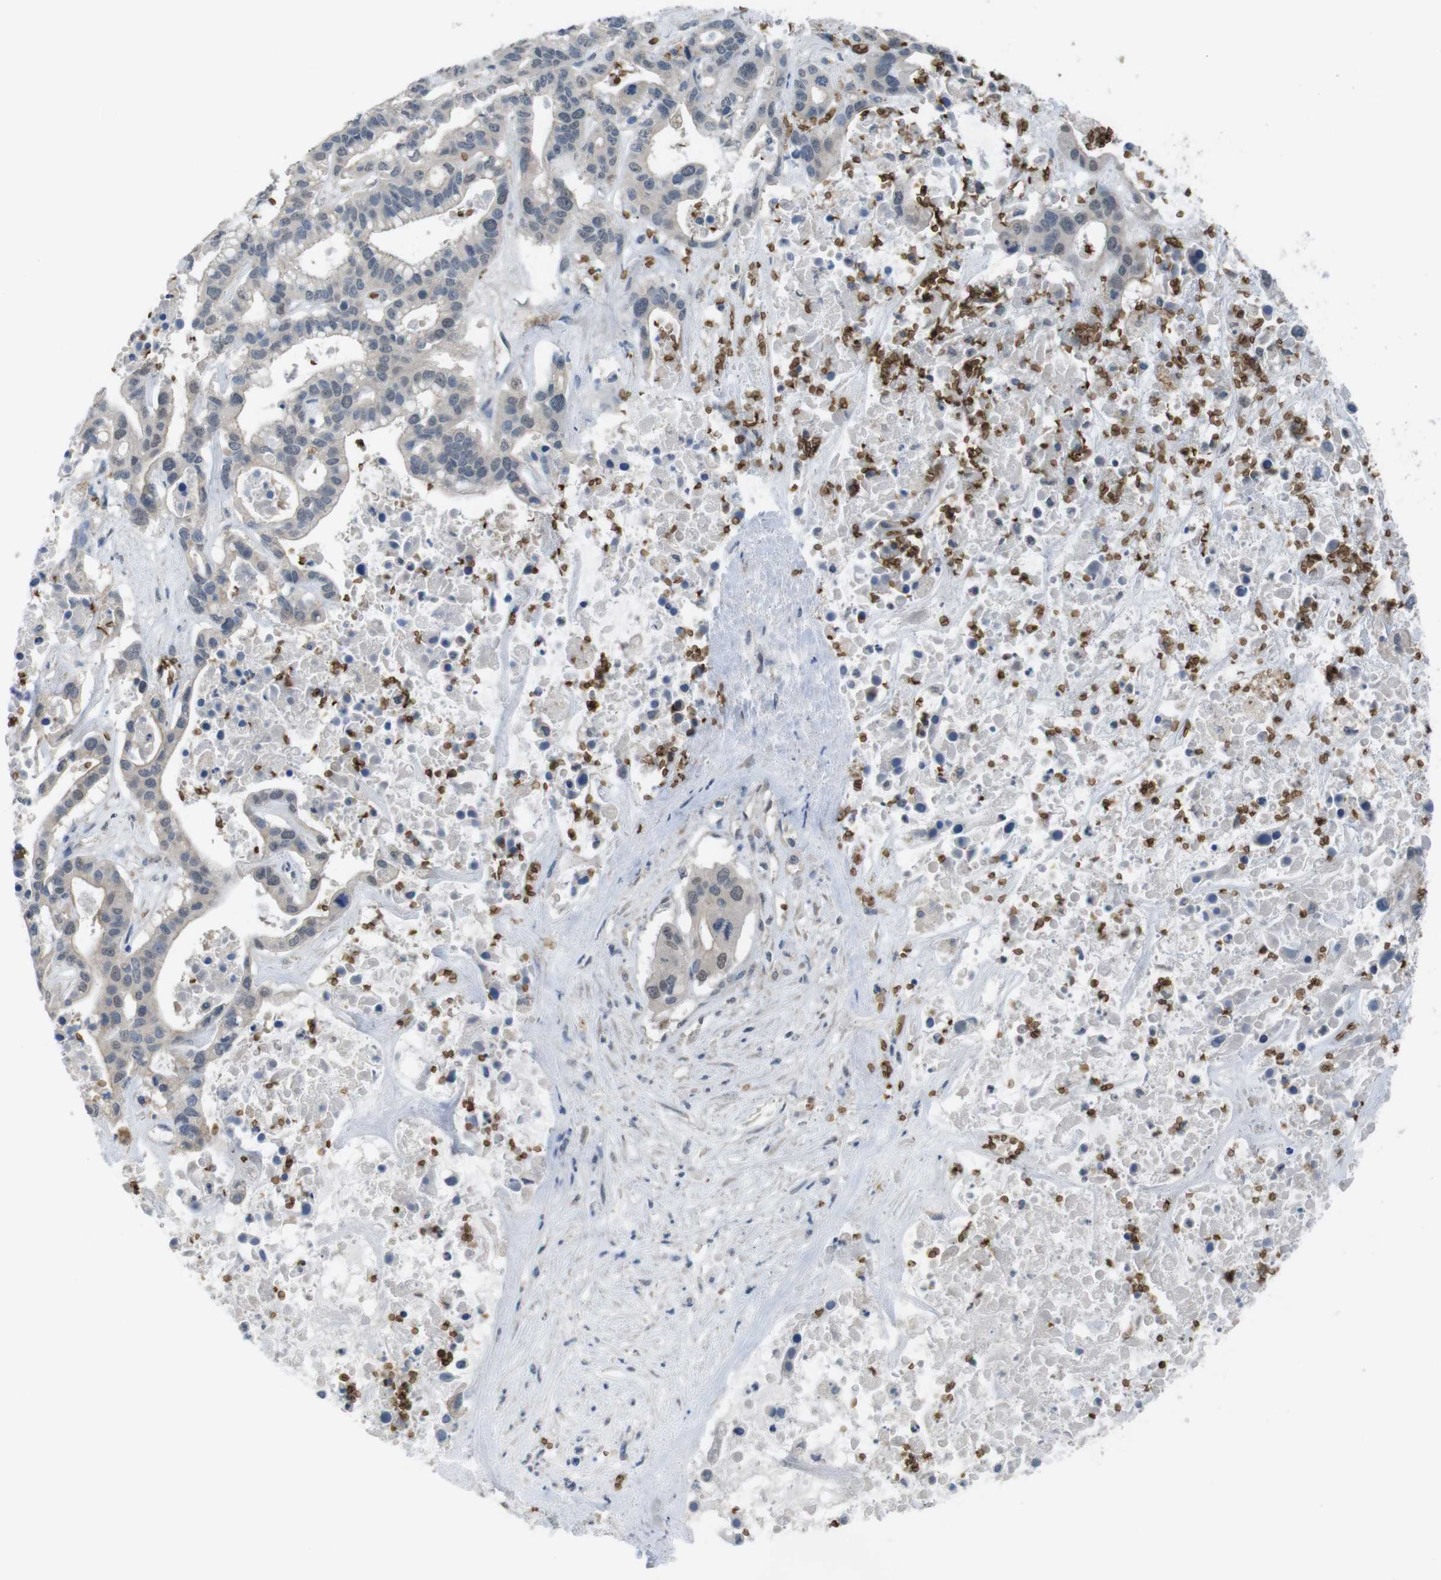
{"staining": {"intensity": "negative", "quantity": "none", "location": "none"}, "tissue": "liver cancer", "cell_type": "Tumor cells", "image_type": "cancer", "snomed": [{"axis": "morphology", "description": "Cholangiocarcinoma"}, {"axis": "topography", "description": "Liver"}], "caption": "Human liver cancer (cholangiocarcinoma) stained for a protein using IHC demonstrates no positivity in tumor cells.", "gene": "GYPA", "patient": {"sex": "female", "age": 65}}